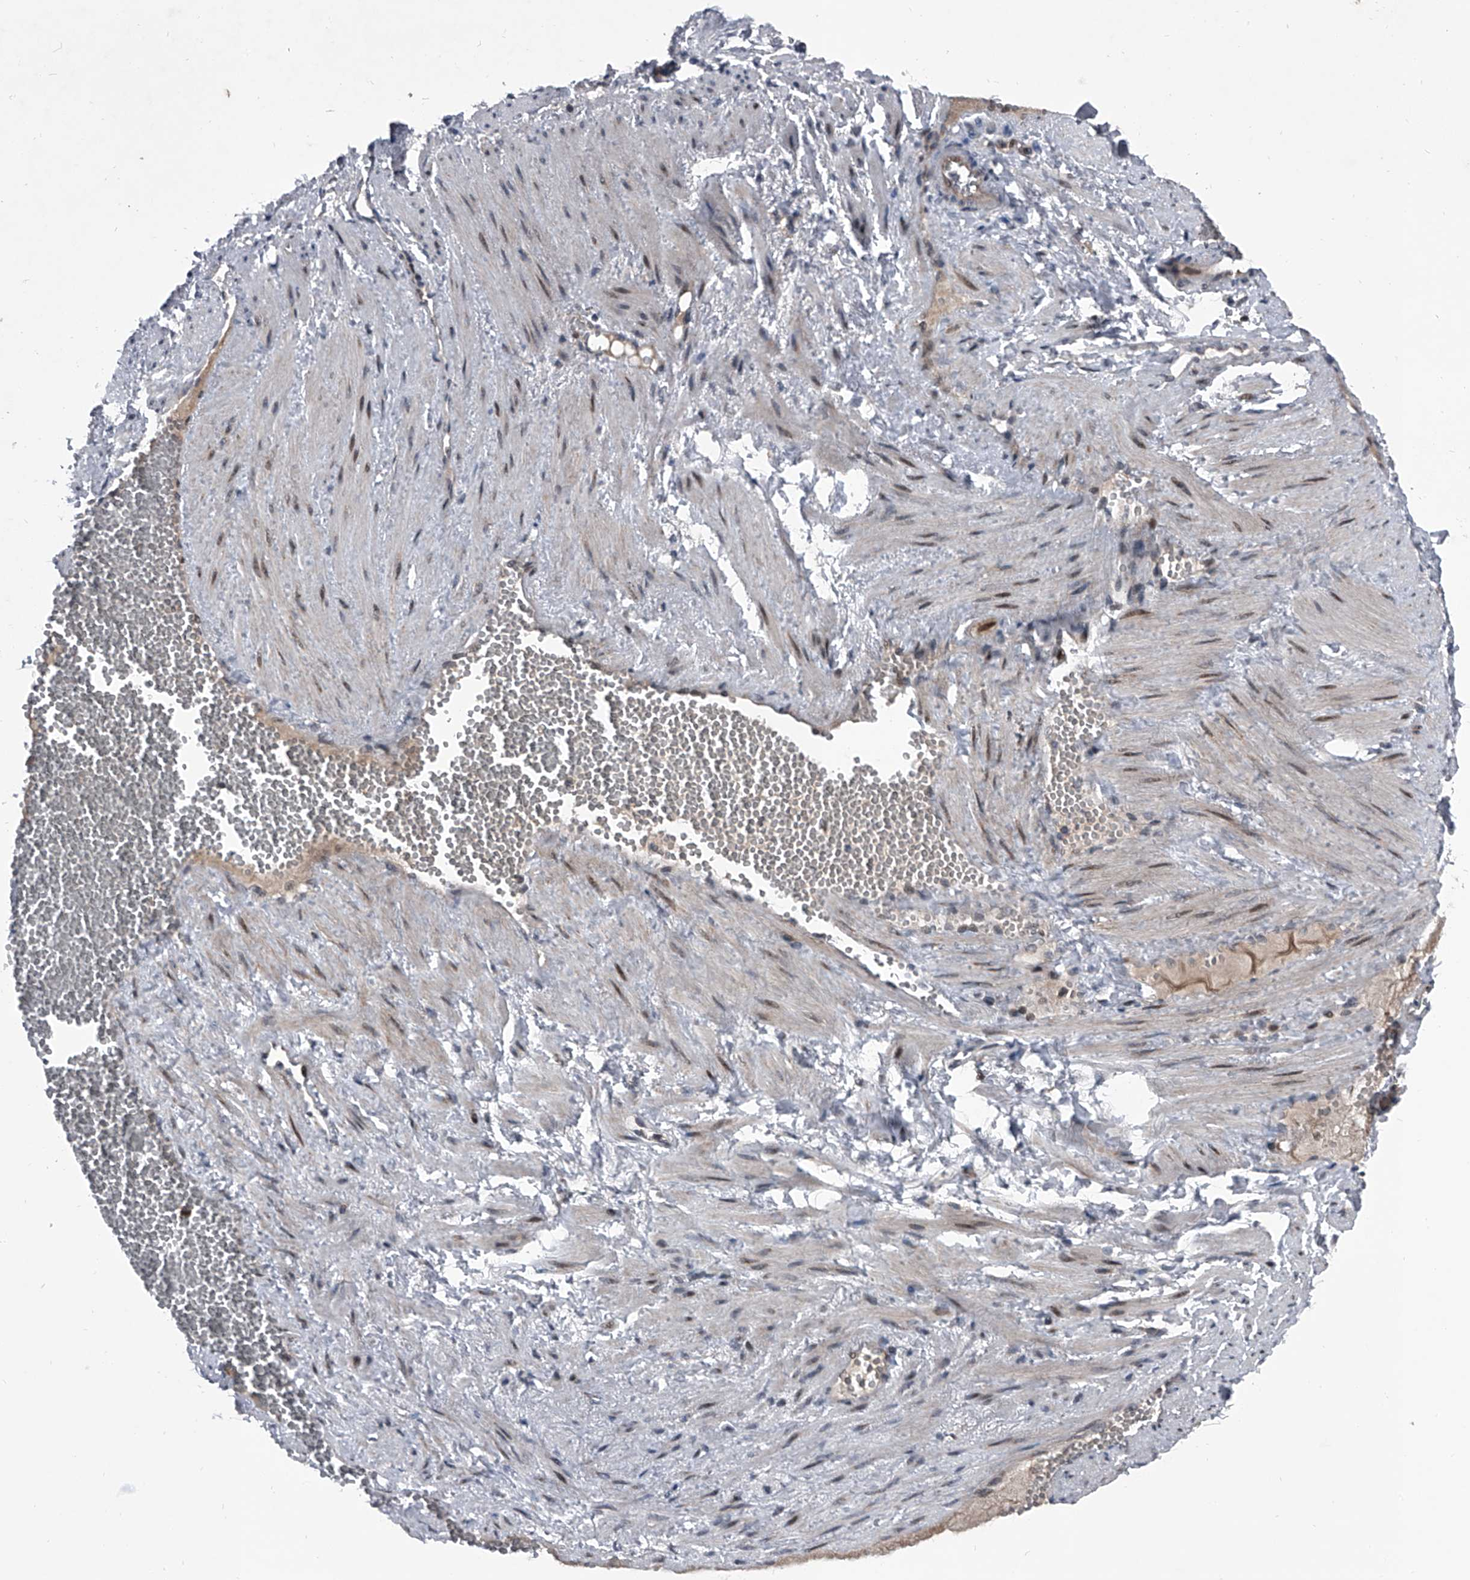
{"staining": {"intensity": "moderate", "quantity": "25%-75%", "location": "cytoplasmic/membranous,nuclear"}, "tissue": "soft tissue", "cell_type": "Fibroblasts", "image_type": "normal", "snomed": [{"axis": "morphology", "description": "Normal tissue, NOS"}, {"axis": "topography", "description": "Smooth muscle"}, {"axis": "topography", "description": "Peripheral nerve tissue"}], "caption": "A brown stain highlights moderate cytoplasmic/membranous,nuclear positivity of a protein in fibroblasts of benign human soft tissue.", "gene": "ELK4", "patient": {"sex": "female", "age": 39}}